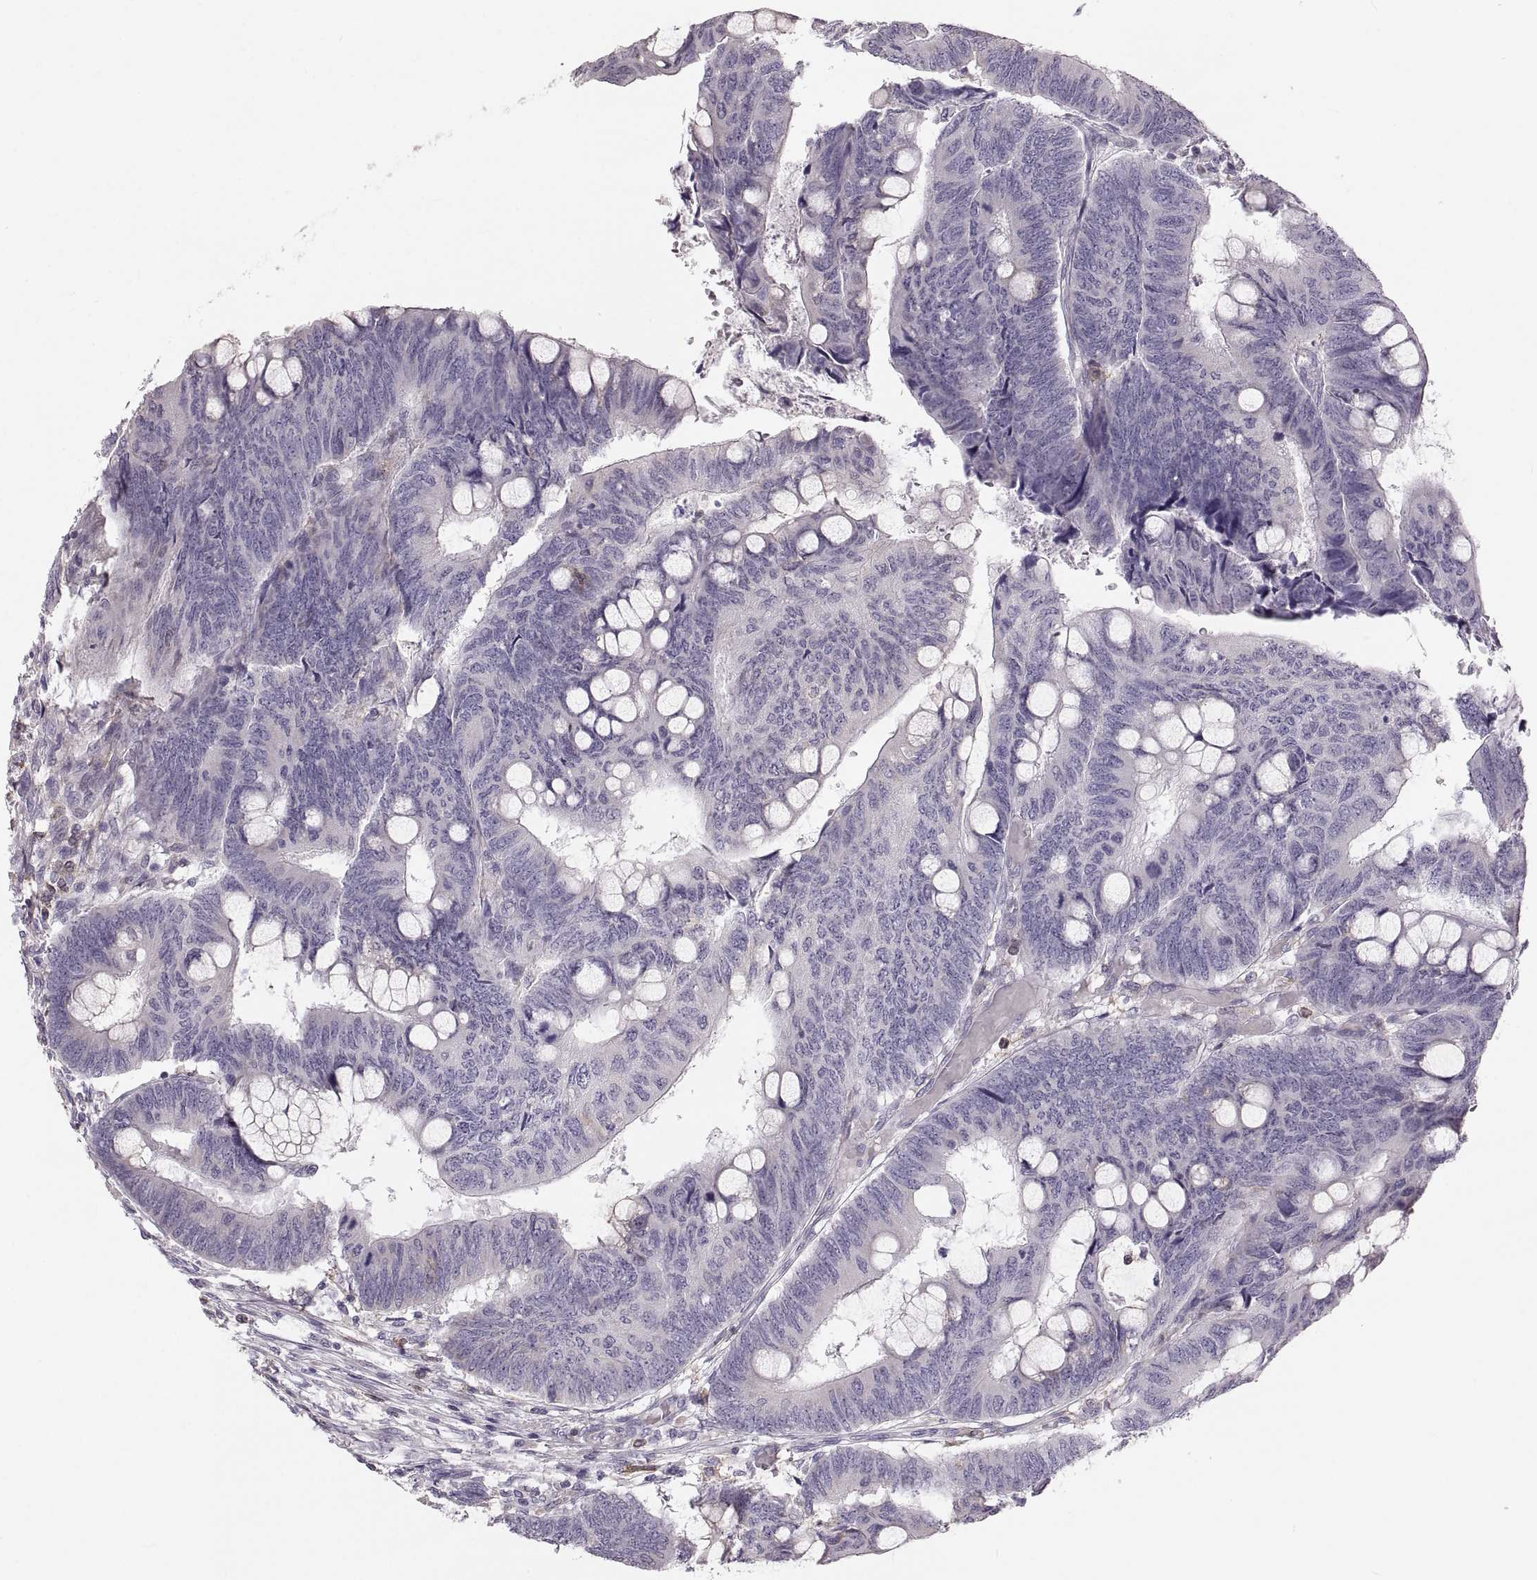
{"staining": {"intensity": "negative", "quantity": "none", "location": "none"}, "tissue": "colorectal cancer", "cell_type": "Tumor cells", "image_type": "cancer", "snomed": [{"axis": "morphology", "description": "Normal tissue, NOS"}, {"axis": "morphology", "description": "Adenocarcinoma, NOS"}, {"axis": "topography", "description": "Rectum"}], "caption": "This is a histopathology image of immunohistochemistry staining of adenocarcinoma (colorectal), which shows no staining in tumor cells.", "gene": "RUNDC3A", "patient": {"sex": "male", "age": 92}}